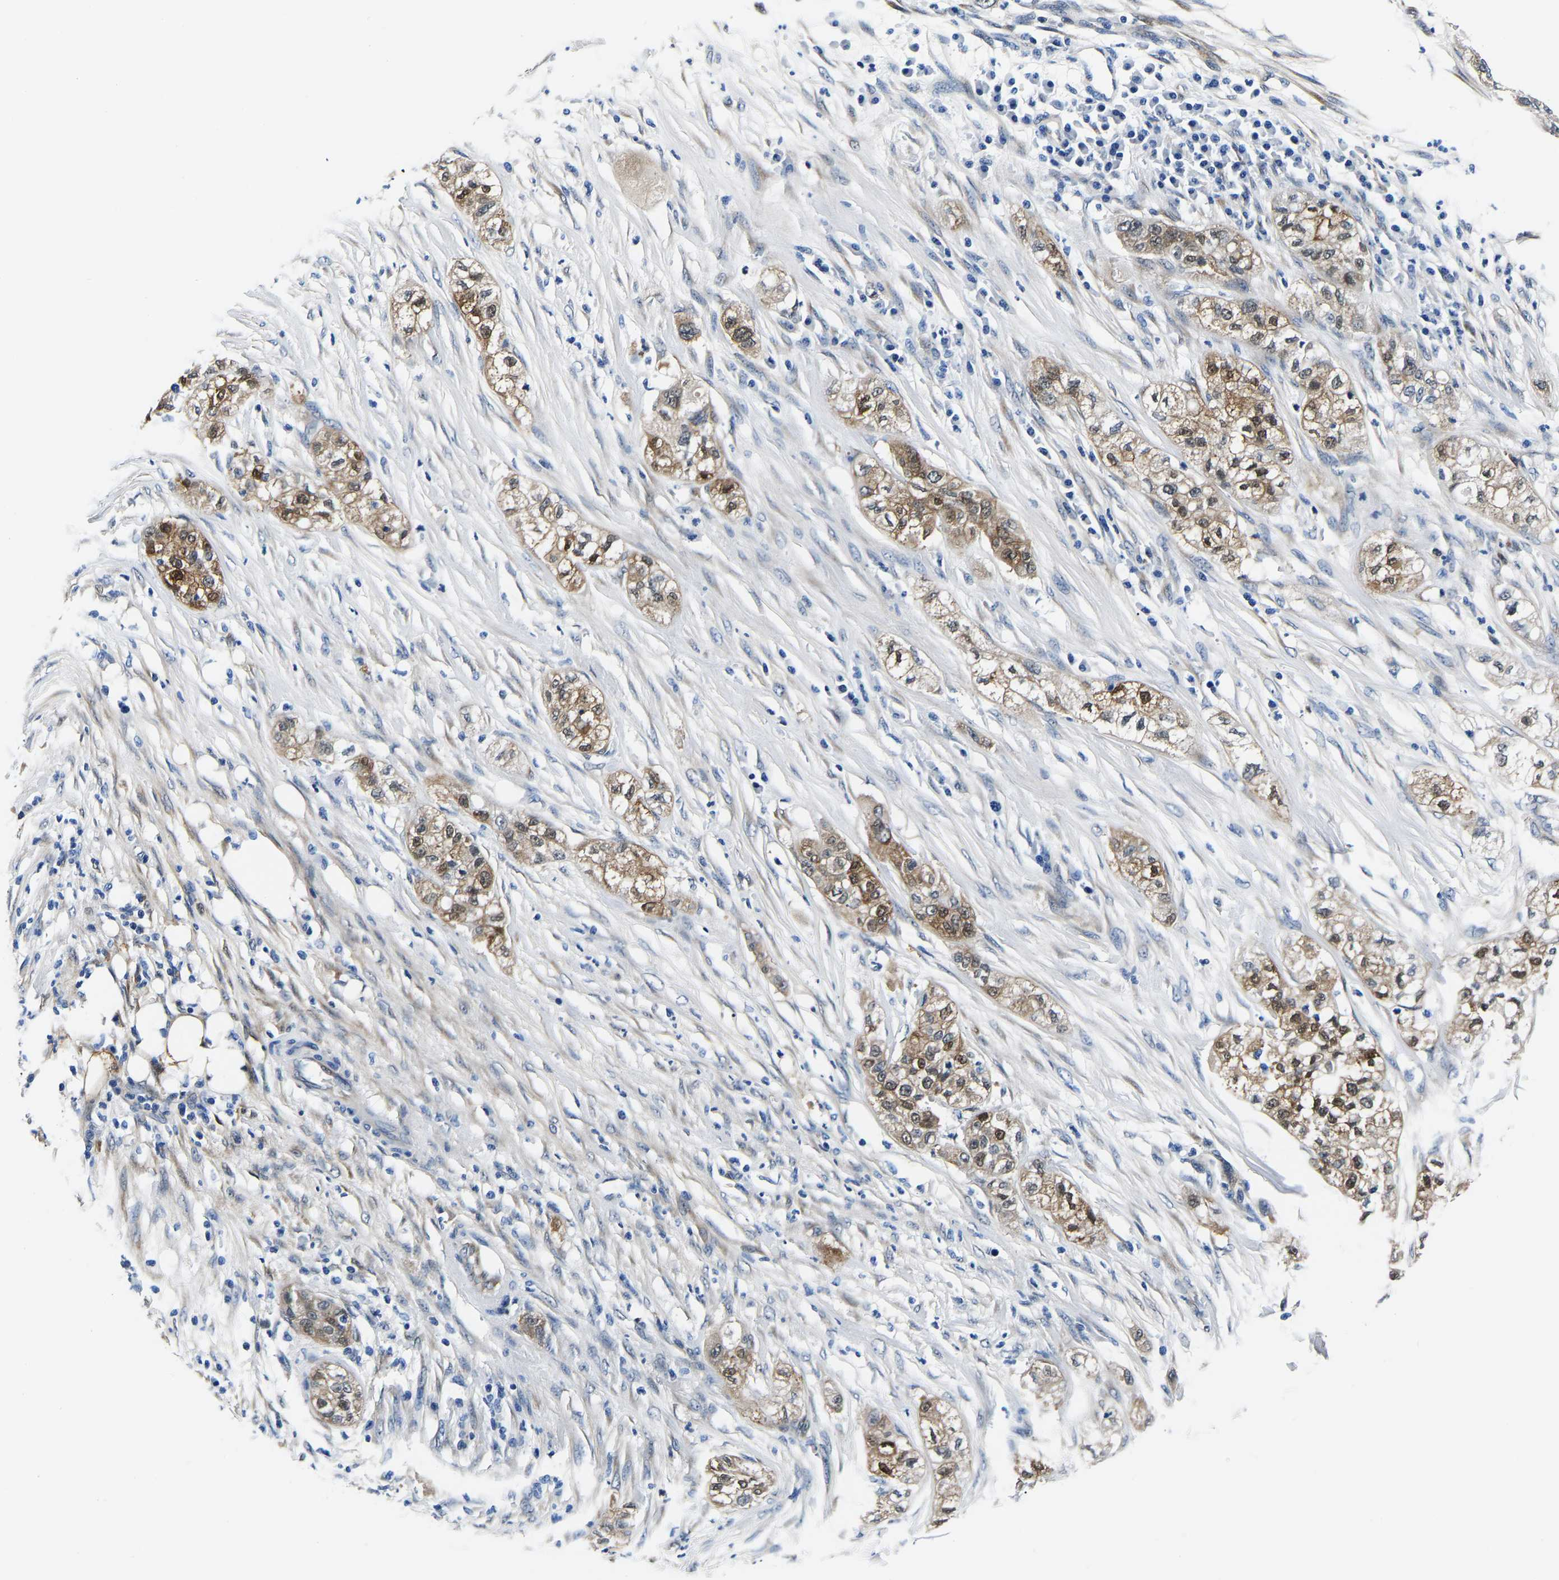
{"staining": {"intensity": "moderate", "quantity": ">75%", "location": "cytoplasmic/membranous"}, "tissue": "pancreatic cancer", "cell_type": "Tumor cells", "image_type": "cancer", "snomed": [{"axis": "morphology", "description": "Adenocarcinoma, NOS"}, {"axis": "topography", "description": "Pancreas"}], "caption": "Tumor cells demonstrate medium levels of moderate cytoplasmic/membranous staining in about >75% of cells in human pancreatic cancer (adenocarcinoma).", "gene": "S100A13", "patient": {"sex": "female", "age": 78}}